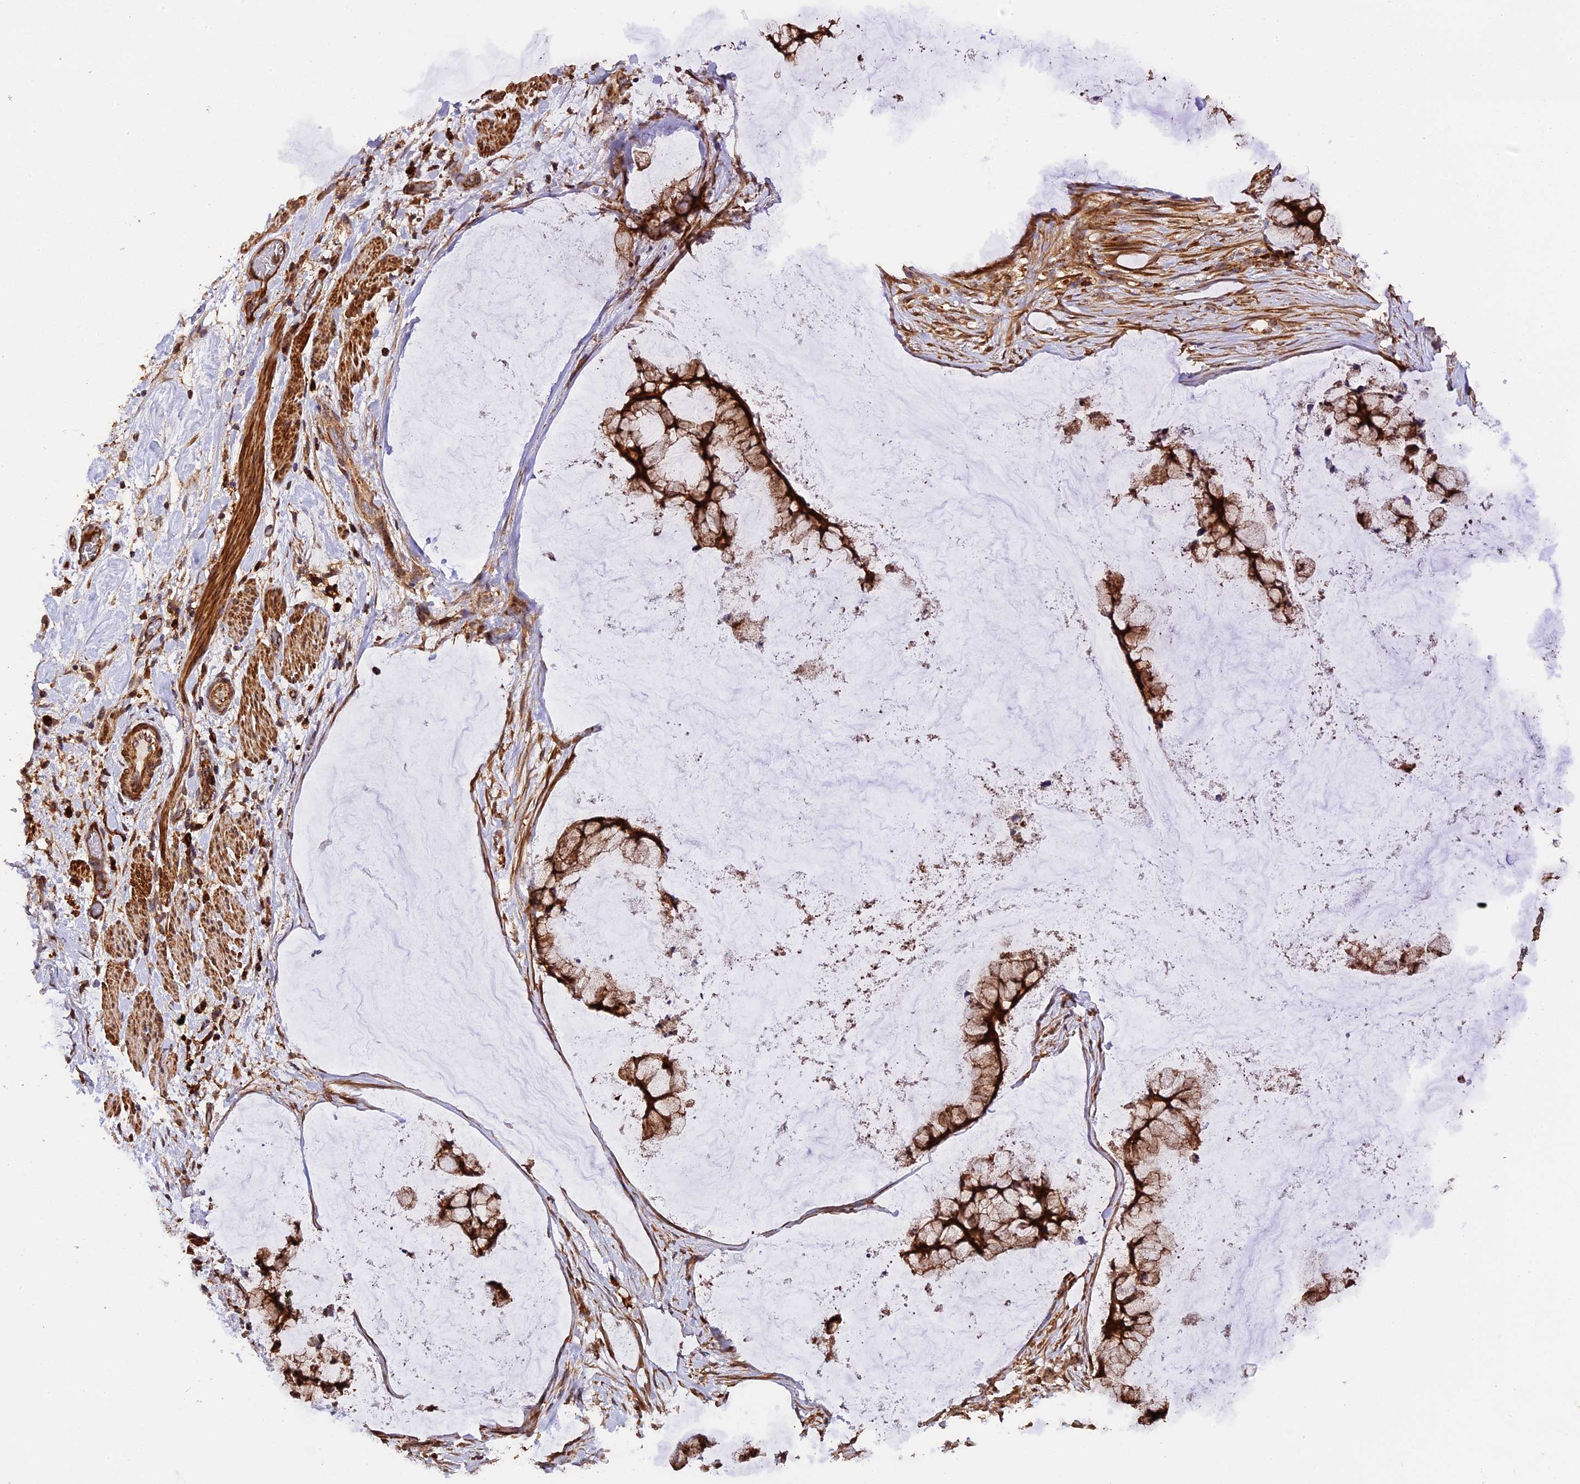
{"staining": {"intensity": "moderate", "quantity": ">75%", "location": "cytoplasmic/membranous"}, "tissue": "ovarian cancer", "cell_type": "Tumor cells", "image_type": "cancer", "snomed": [{"axis": "morphology", "description": "Cystadenocarcinoma, mucinous, NOS"}, {"axis": "topography", "description": "Ovary"}], "caption": "A brown stain shows moderate cytoplasmic/membranous expression of a protein in human ovarian cancer tumor cells.", "gene": "HERPUD1", "patient": {"sex": "female", "age": 42}}